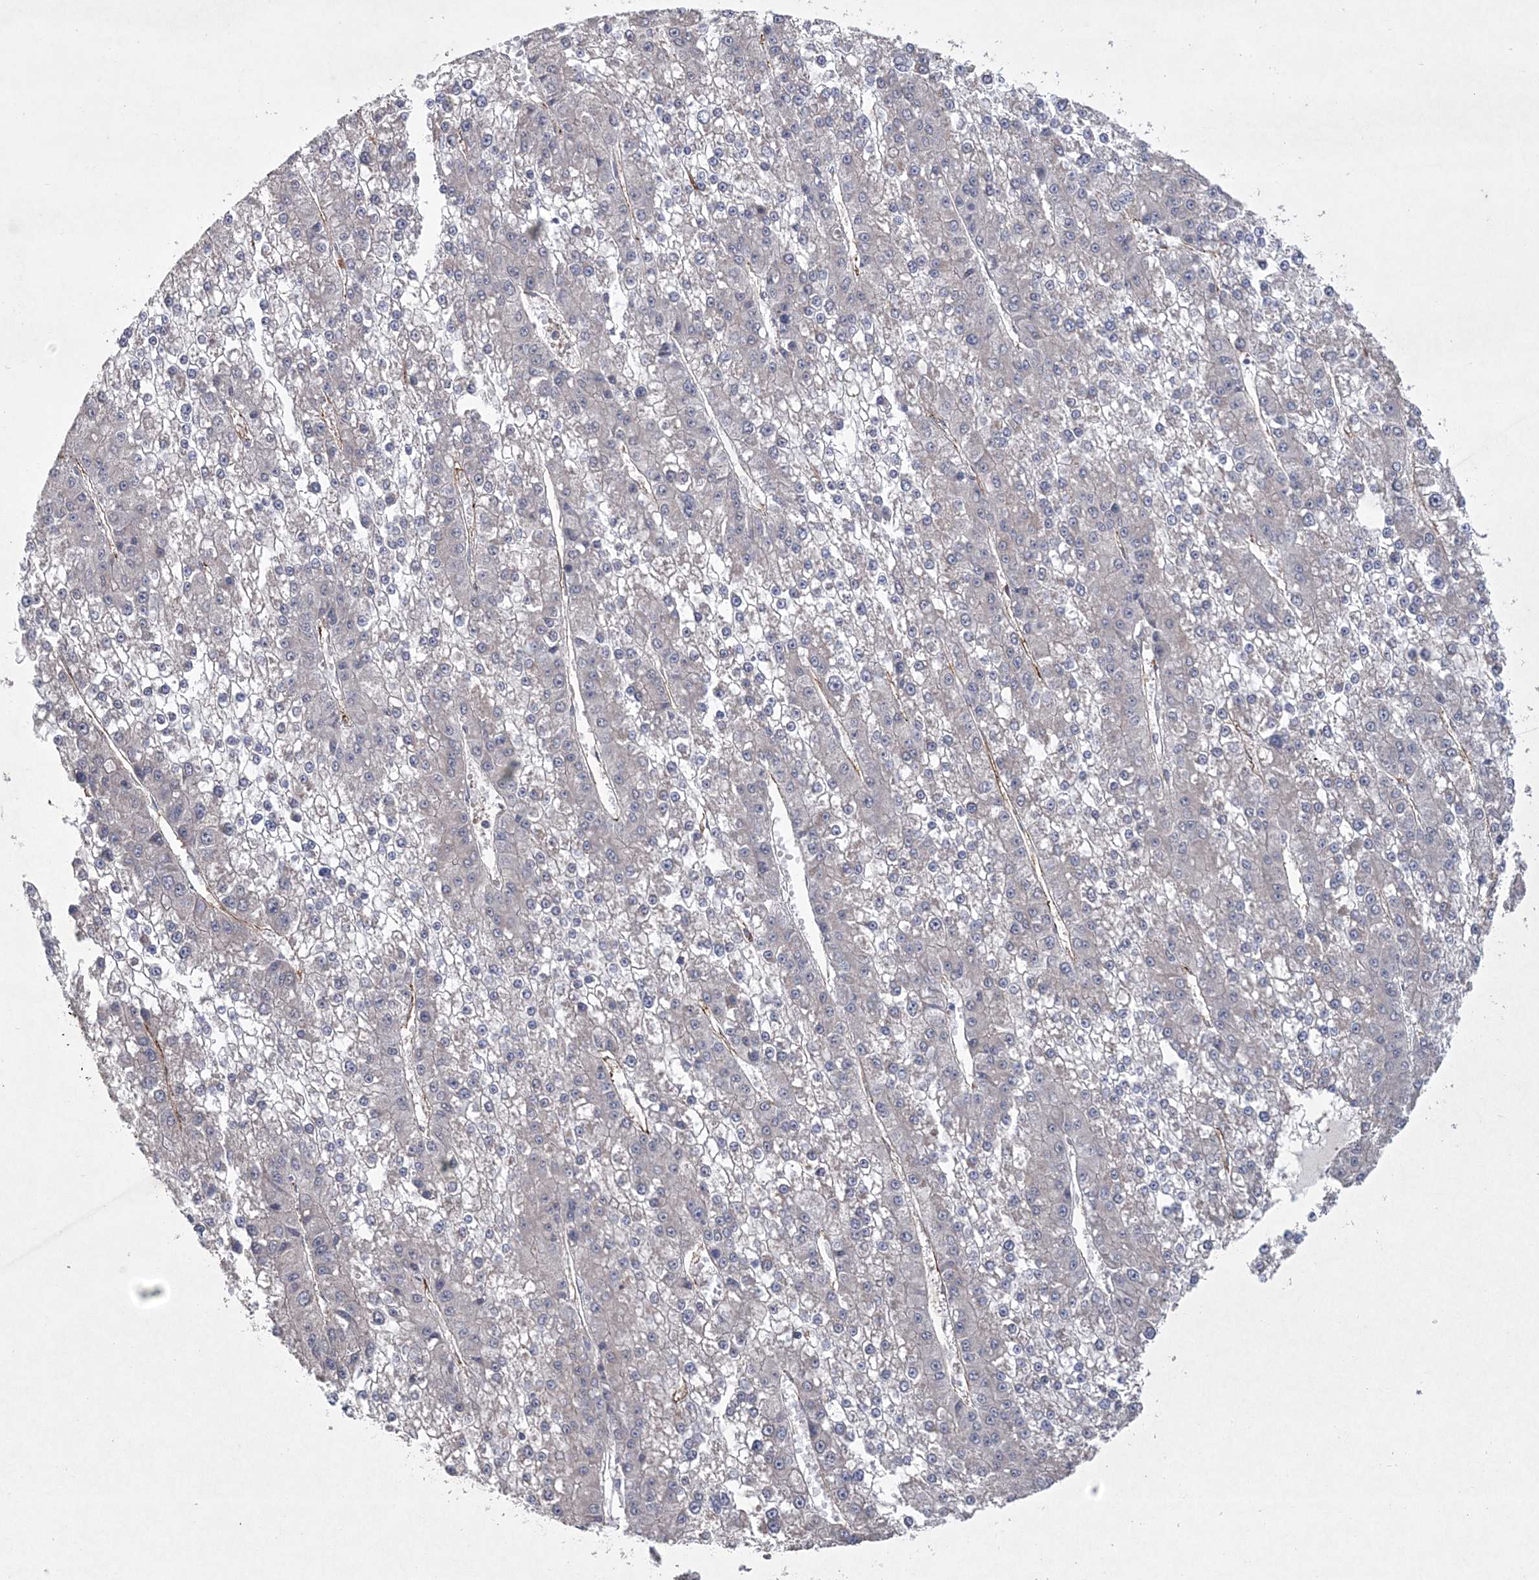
{"staining": {"intensity": "negative", "quantity": "none", "location": "none"}, "tissue": "liver cancer", "cell_type": "Tumor cells", "image_type": "cancer", "snomed": [{"axis": "morphology", "description": "Carcinoma, Hepatocellular, NOS"}, {"axis": "topography", "description": "Liver"}], "caption": "Tumor cells are negative for brown protein staining in liver cancer (hepatocellular carcinoma).", "gene": "DPCD", "patient": {"sex": "female", "age": 73}}